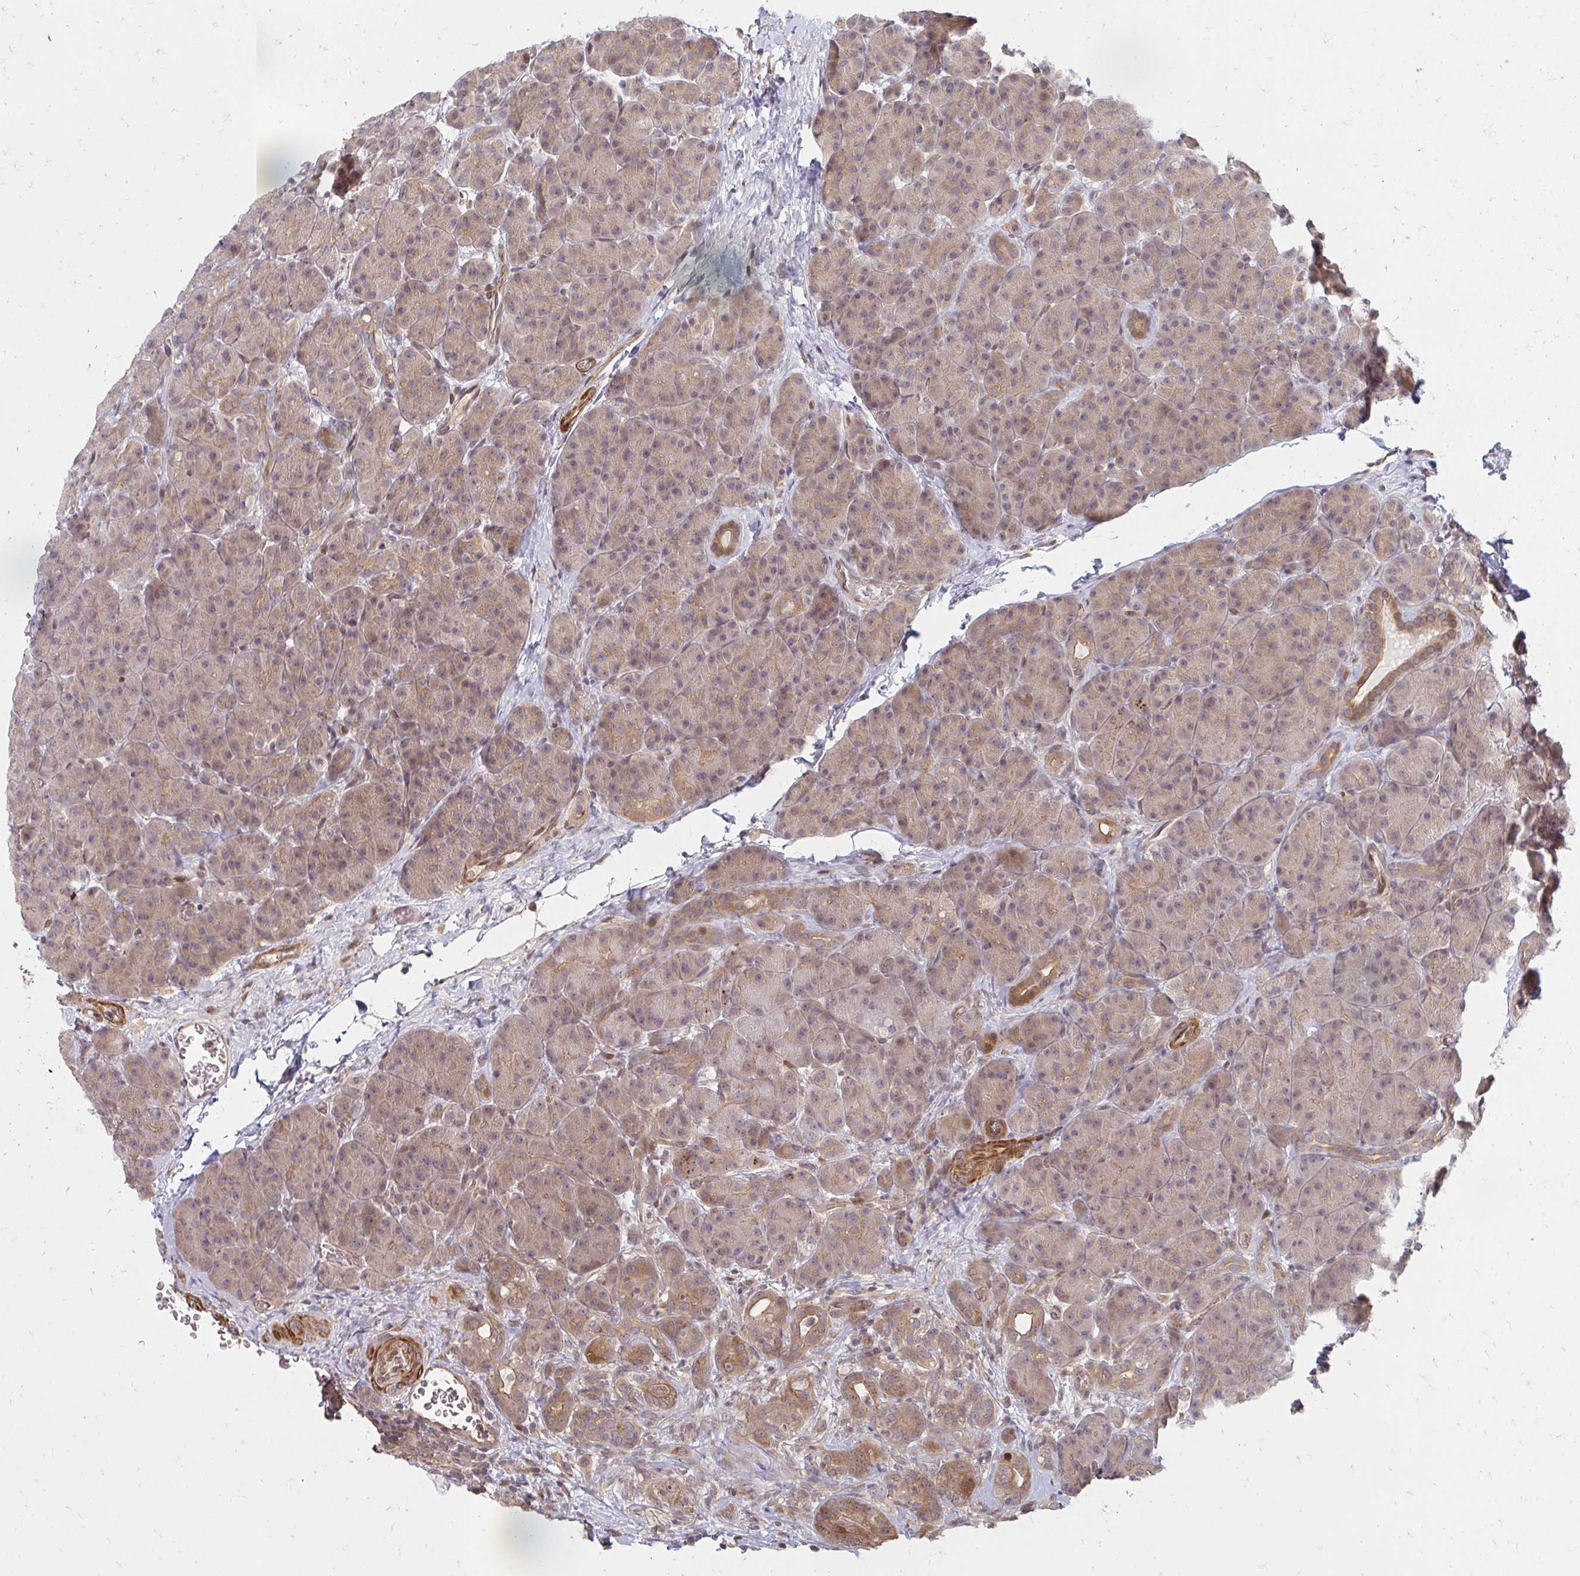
{"staining": {"intensity": "moderate", "quantity": ">75%", "location": "cytoplasmic/membranous"}, "tissue": "pancreas", "cell_type": "Exocrine glandular cells", "image_type": "normal", "snomed": [{"axis": "morphology", "description": "Normal tissue, NOS"}, {"axis": "topography", "description": "Pancreas"}], "caption": "Immunohistochemistry (IHC) histopathology image of unremarkable pancreas: human pancreas stained using immunohistochemistry displays medium levels of moderate protein expression localized specifically in the cytoplasmic/membranous of exocrine glandular cells, appearing as a cytoplasmic/membranous brown color.", "gene": "ZNF285", "patient": {"sex": "male", "age": 57}}